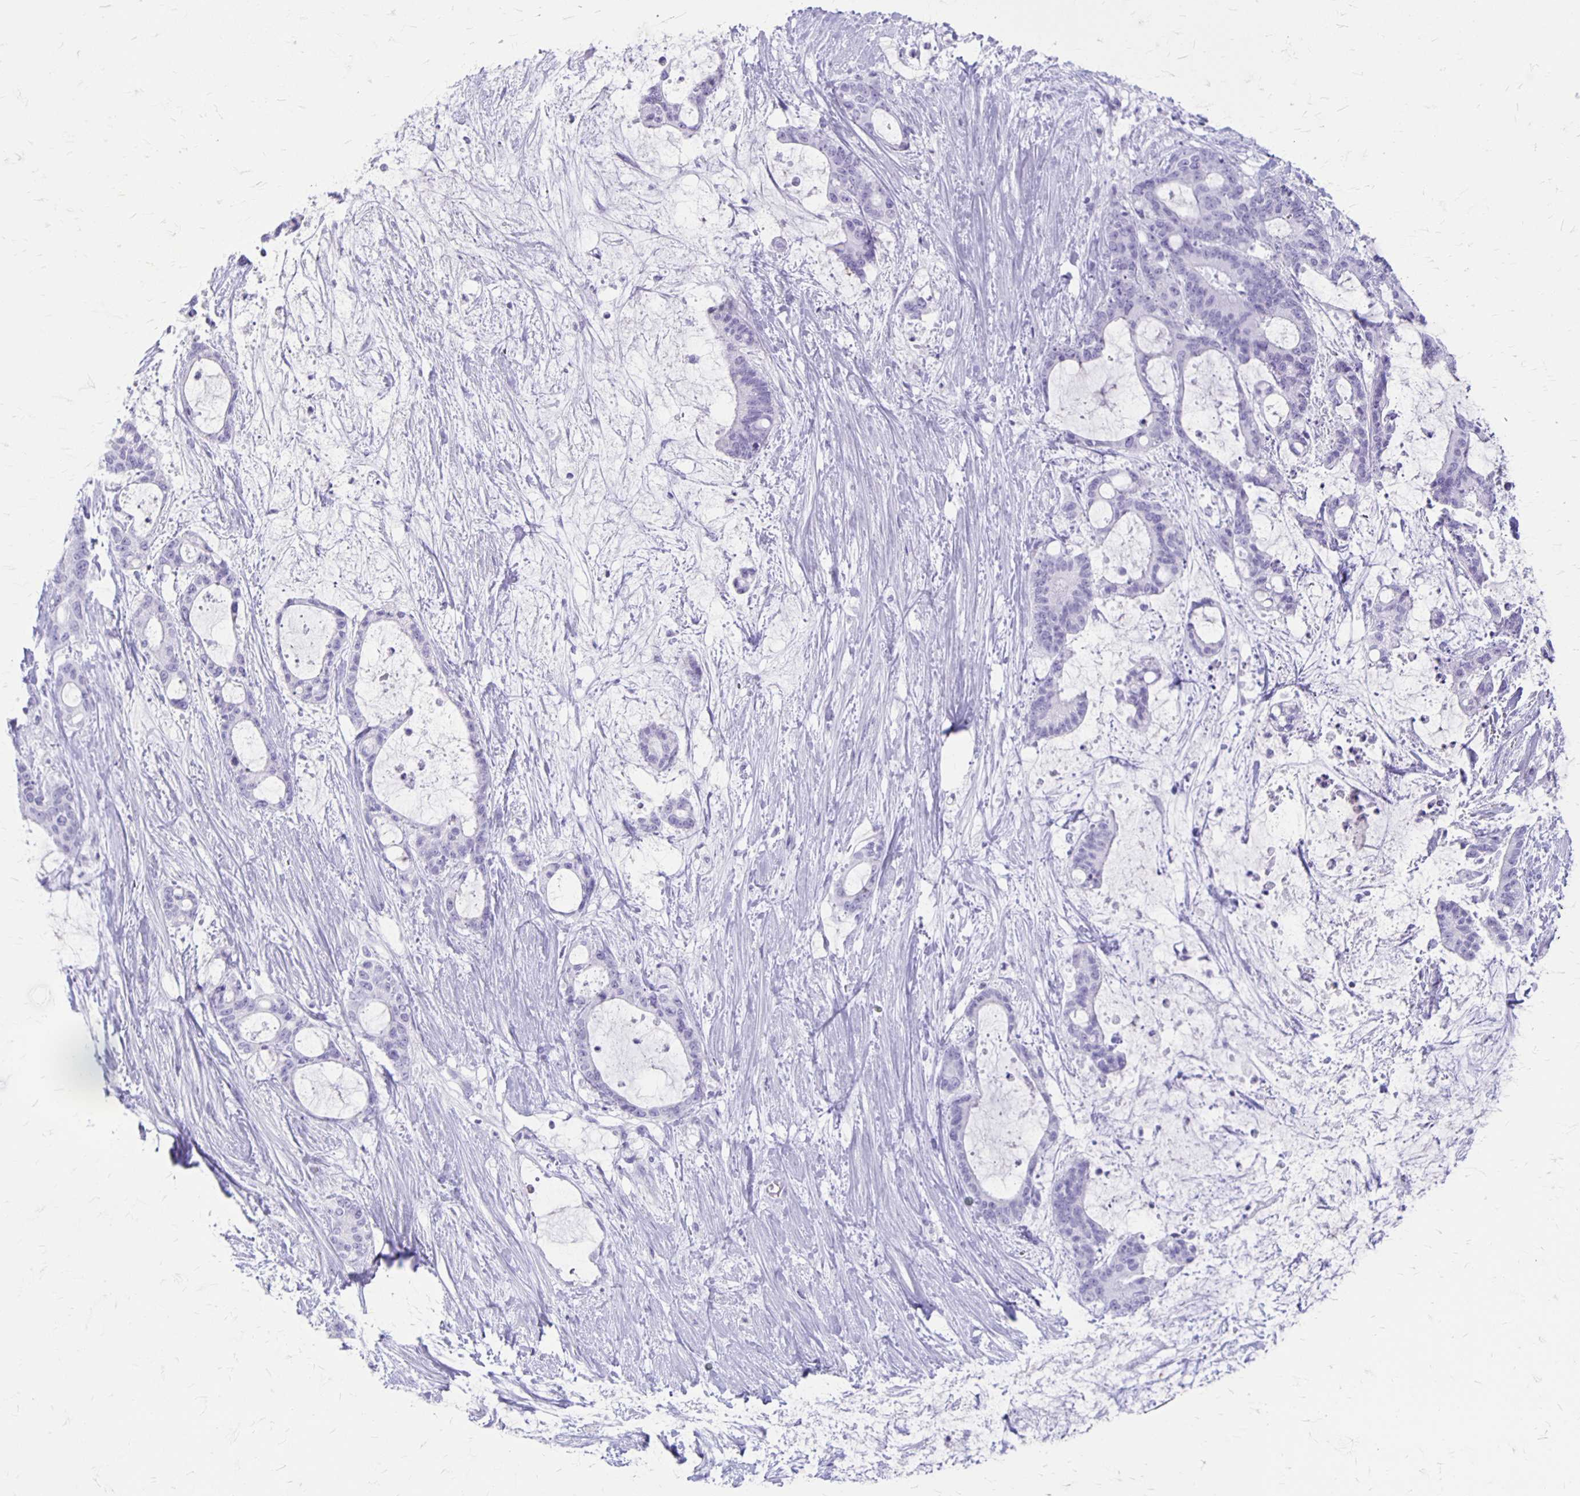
{"staining": {"intensity": "negative", "quantity": "none", "location": "none"}, "tissue": "liver cancer", "cell_type": "Tumor cells", "image_type": "cancer", "snomed": [{"axis": "morphology", "description": "Normal tissue, NOS"}, {"axis": "morphology", "description": "Cholangiocarcinoma"}, {"axis": "topography", "description": "Liver"}, {"axis": "topography", "description": "Peripheral nerve tissue"}], "caption": "This is an immunohistochemistry photomicrograph of cholangiocarcinoma (liver). There is no staining in tumor cells.", "gene": "MAGEC2", "patient": {"sex": "female", "age": 73}}